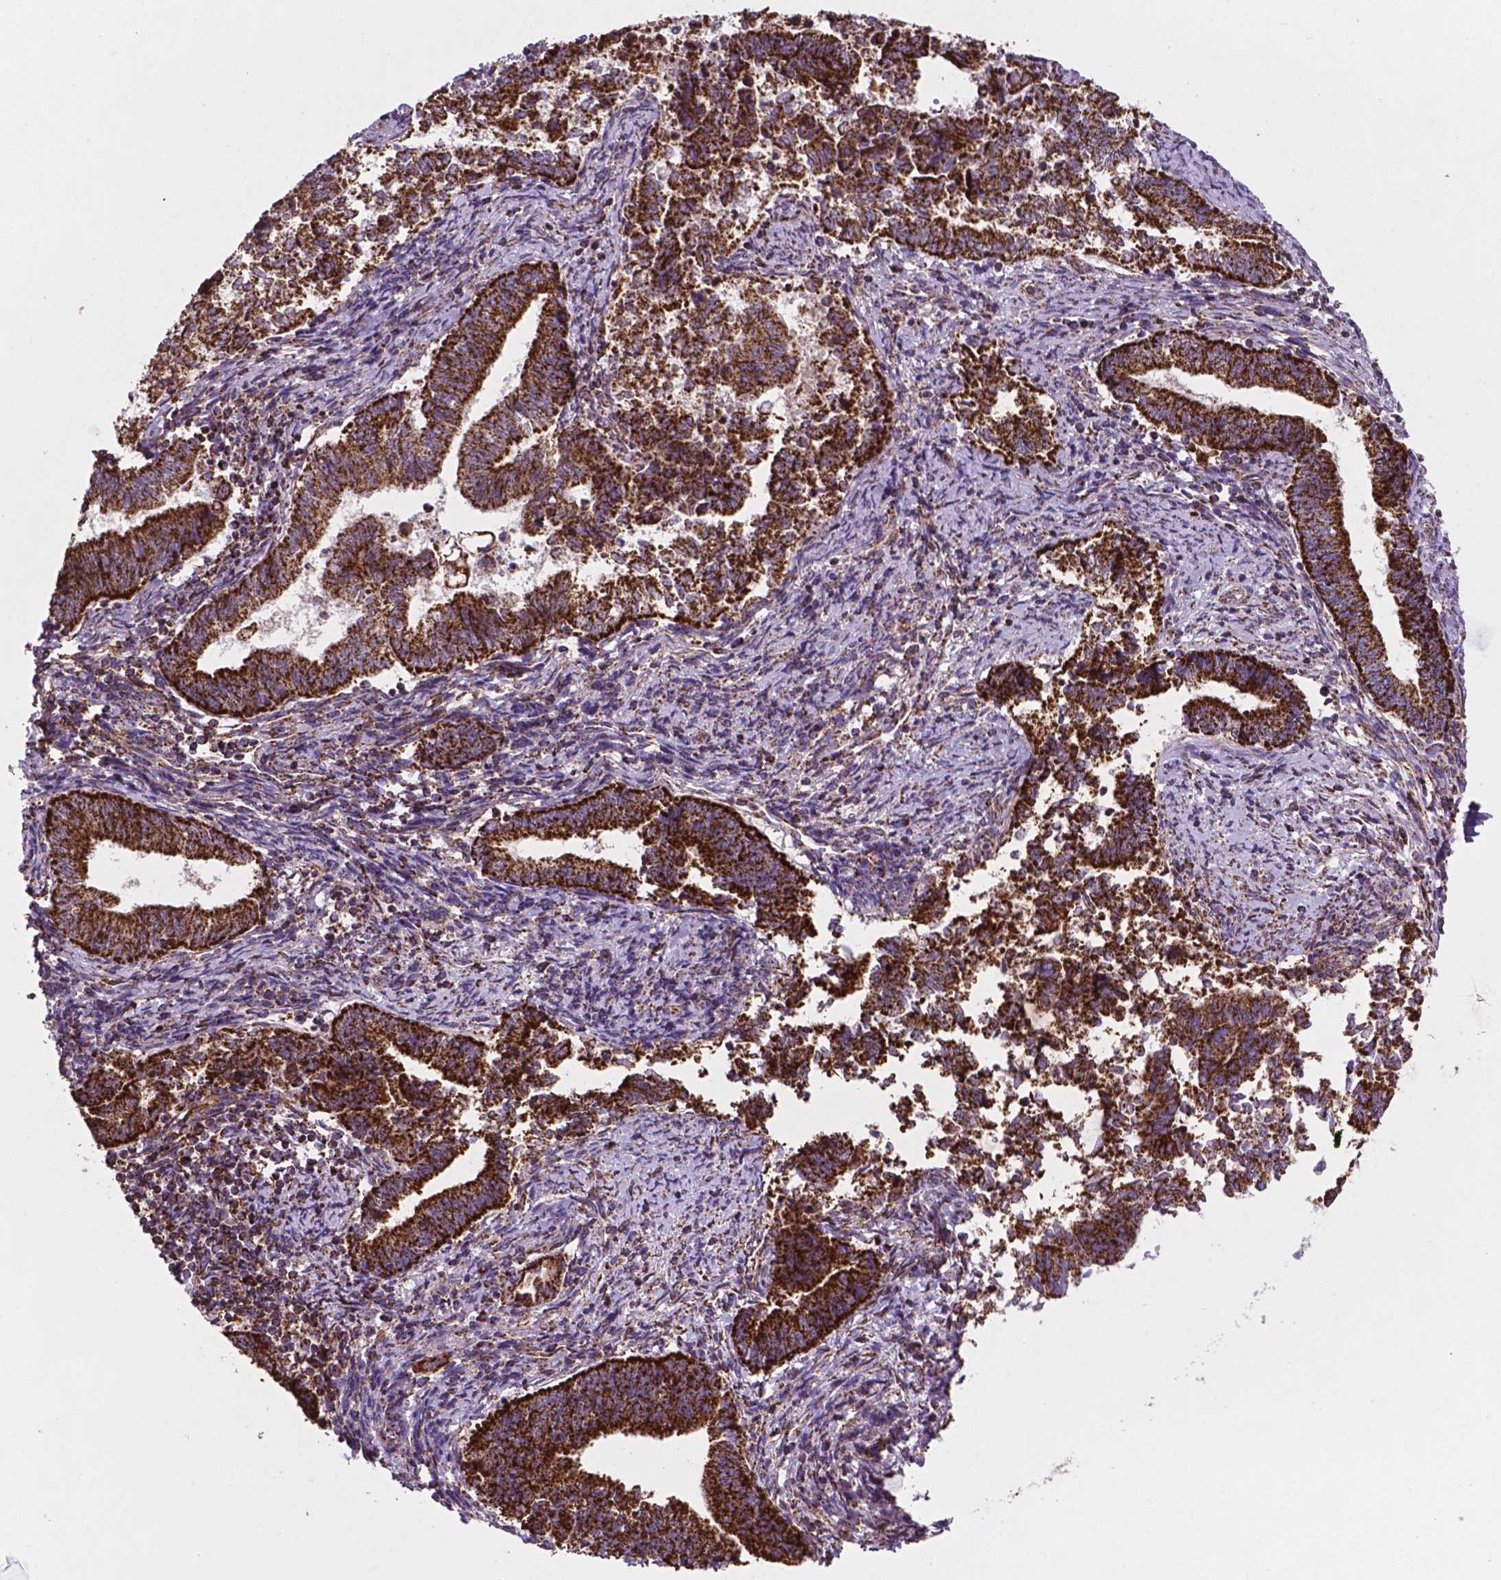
{"staining": {"intensity": "strong", "quantity": ">75%", "location": "cytoplasmic/membranous"}, "tissue": "endometrial cancer", "cell_type": "Tumor cells", "image_type": "cancer", "snomed": [{"axis": "morphology", "description": "Adenocarcinoma, NOS"}, {"axis": "topography", "description": "Endometrium"}], "caption": "Immunohistochemical staining of human endometrial cancer (adenocarcinoma) exhibits high levels of strong cytoplasmic/membranous staining in about >75% of tumor cells. Nuclei are stained in blue.", "gene": "HSPD1", "patient": {"sex": "female", "age": 65}}